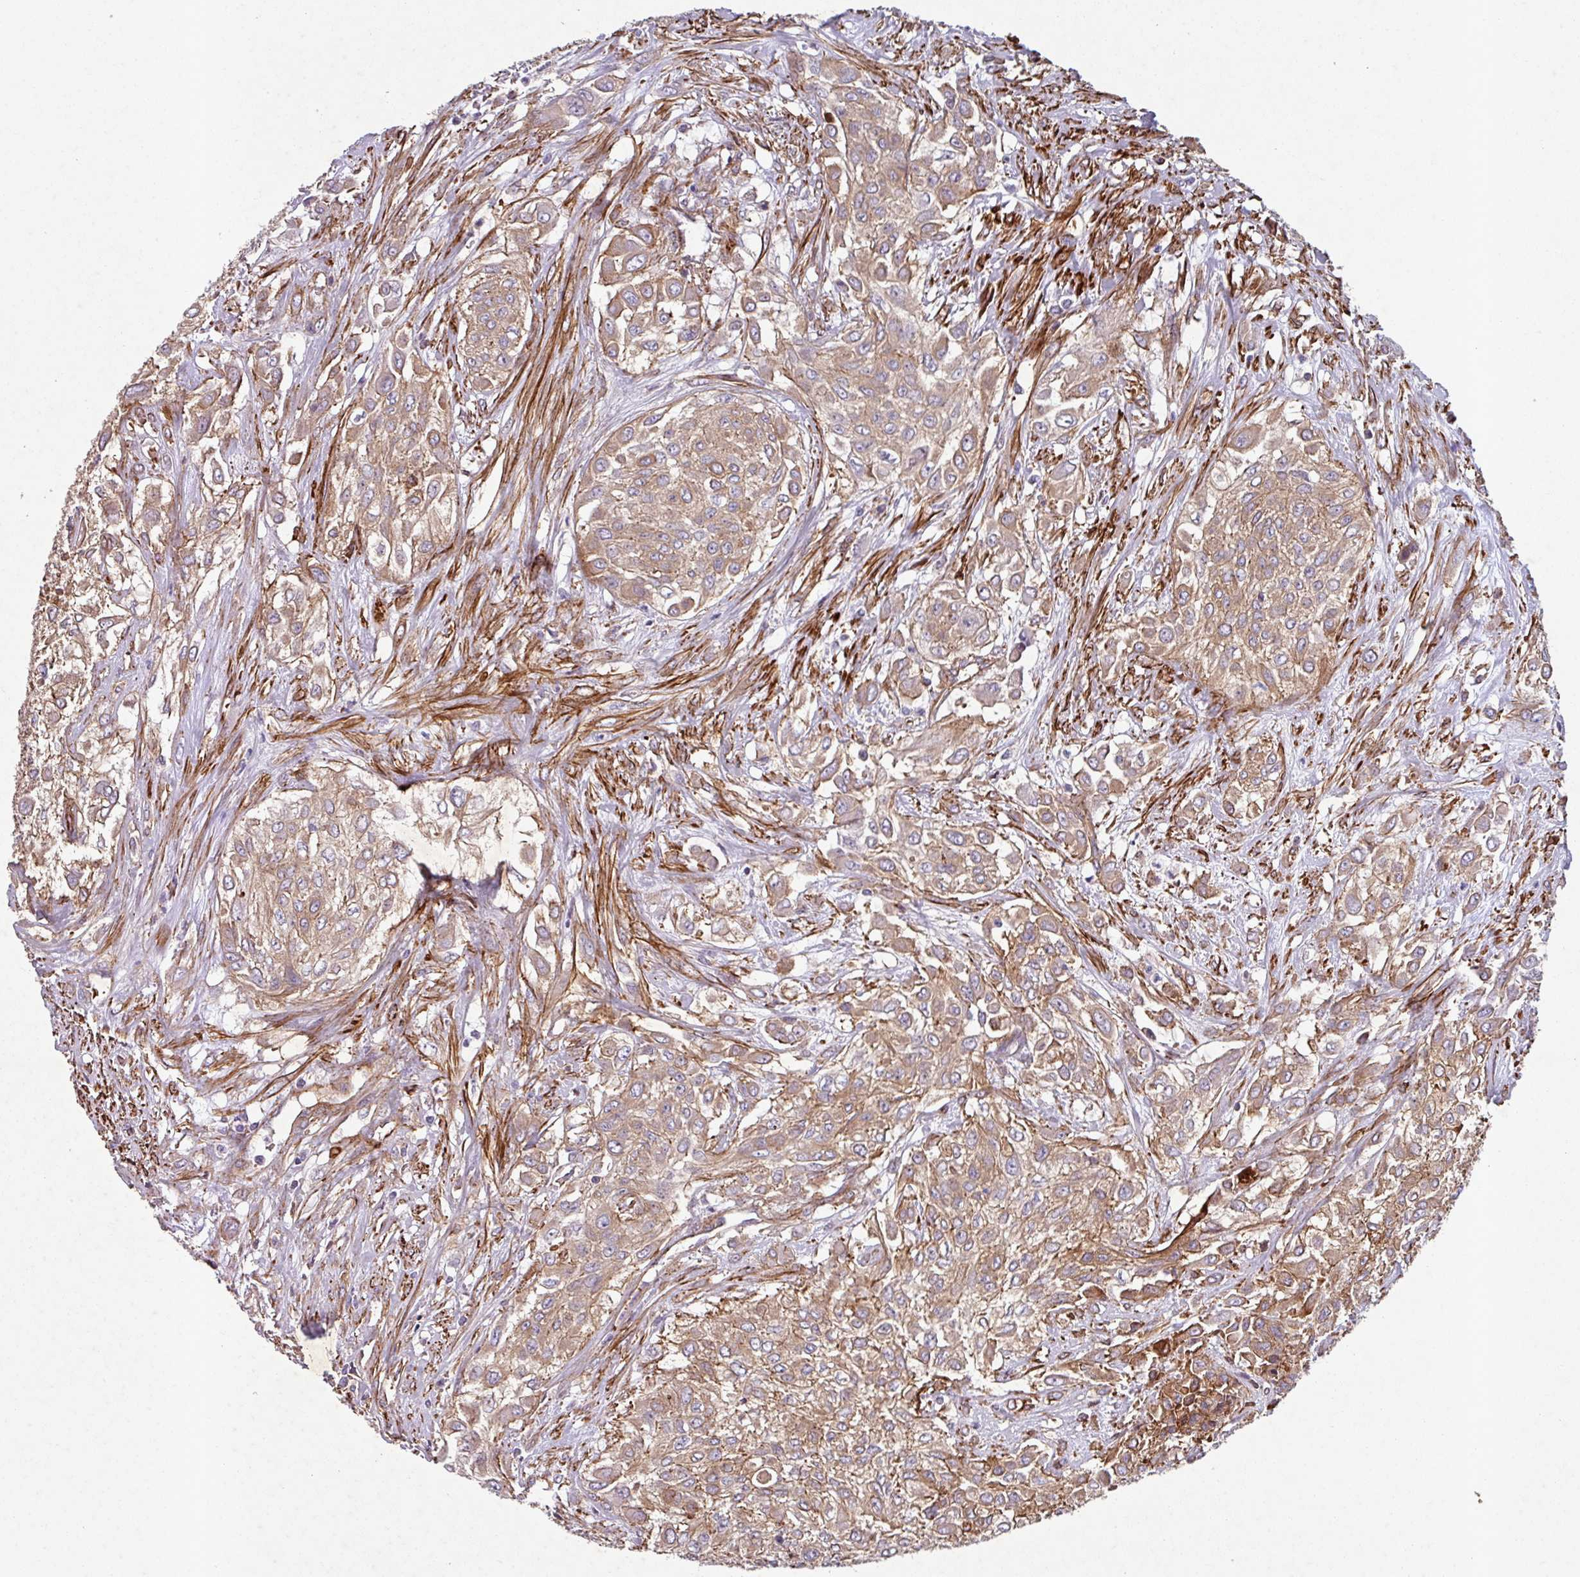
{"staining": {"intensity": "moderate", "quantity": ">75%", "location": "cytoplasmic/membranous"}, "tissue": "urothelial cancer", "cell_type": "Tumor cells", "image_type": "cancer", "snomed": [{"axis": "morphology", "description": "Urothelial carcinoma, High grade"}, {"axis": "topography", "description": "Urinary bladder"}], "caption": "Urothelial carcinoma (high-grade) stained with a protein marker reveals moderate staining in tumor cells.", "gene": "ATP2C2", "patient": {"sex": "male", "age": 67}}